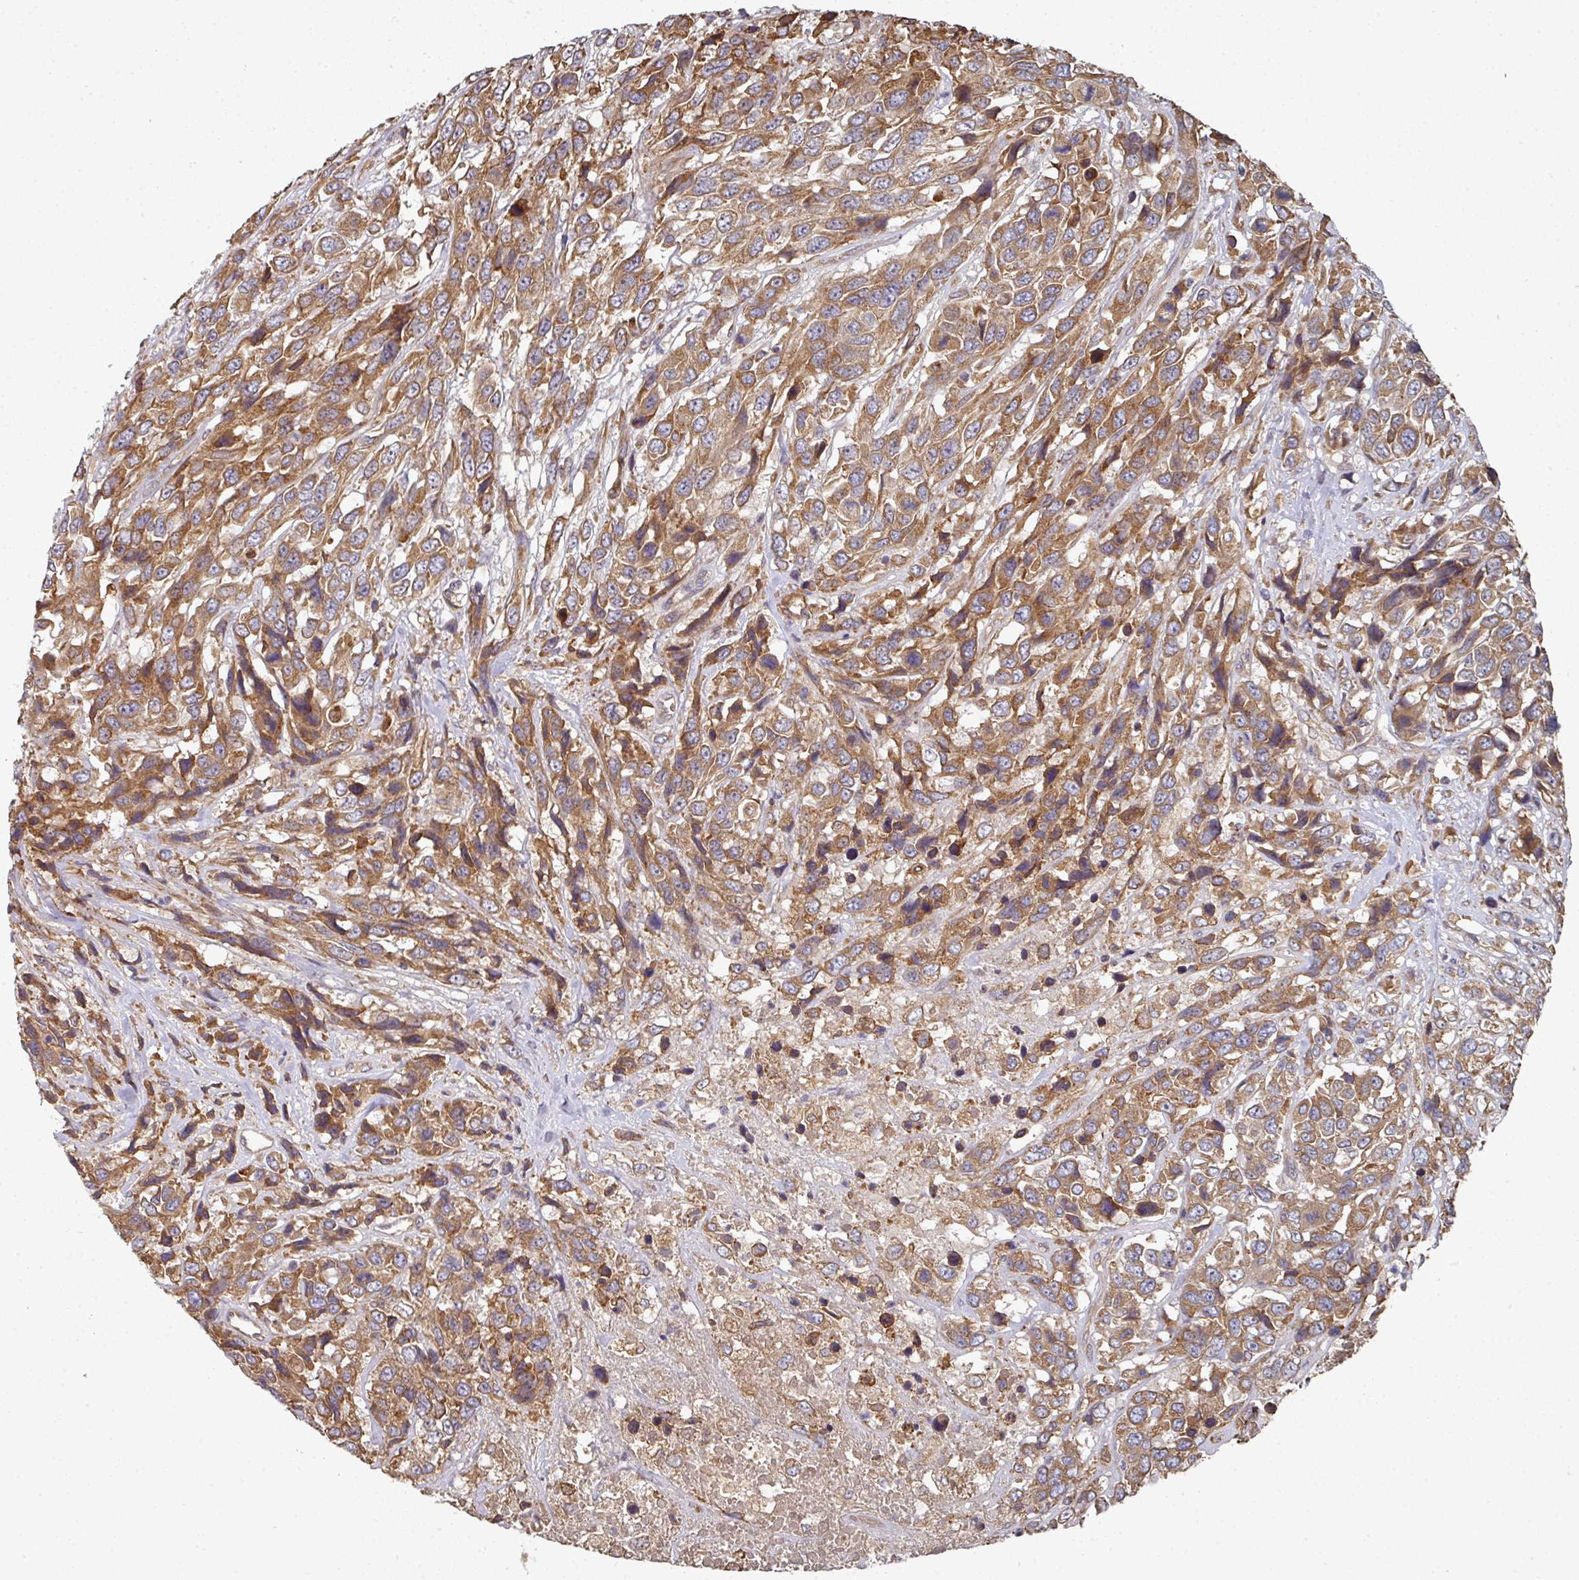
{"staining": {"intensity": "moderate", "quantity": ">75%", "location": "cytoplasmic/membranous"}, "tissue": "urothelial cancer", "cell_type": "Tumor cells", "image_type": "cancer", "snomed": [{"axis": "morphology", "description": "Urothelial carcinoma, High grade"}, {"axis": "topography", "description": "Urinary bladder"}], "caption": "An immunohistochemistry histopathology image of neoplastic tissue is shown. Protein staining in brown shows moderate cytoplasmic/membranous positivity in urothelial cancer within tumor cells.", "gene": "EDEM2", "patient": {"sex": "female", "age": 70}}